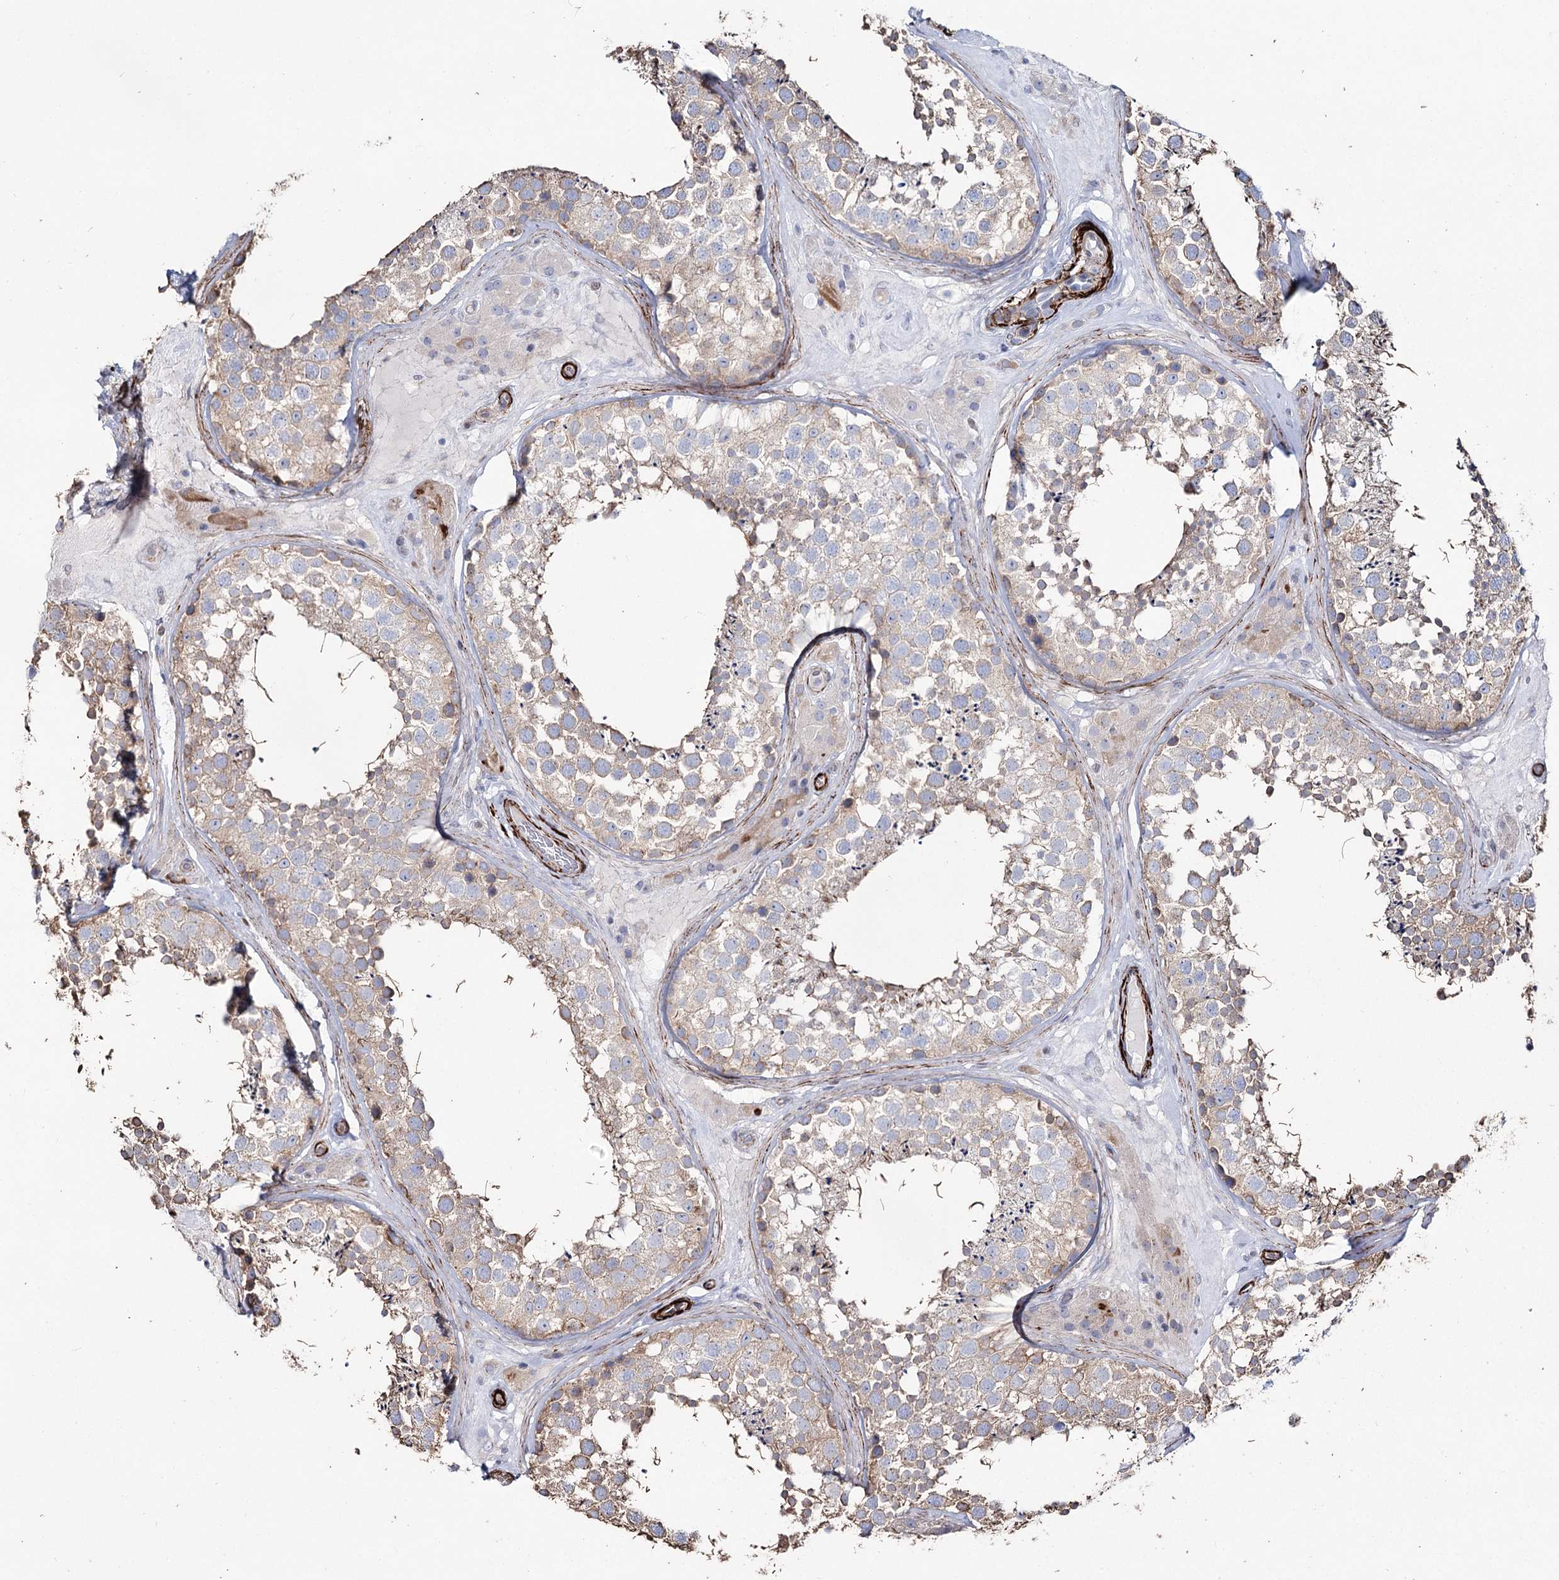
{"staining": {"intensity": "weak", "quantity": "25%-75%", "location": "cytoplasmic/membranous"}, "tissue": "testis", "cell_type": "Cells in seminiferous ducts", "image_type": "normal", "snomed": [{"axis": "morphology", "description": "Normal tissue, NOS"}, {"axis": "topography", "description": "Testis"}], "caption": "Protein positivity by immunohistochemistry (IHC) reveals weak cytoplasmic/membranous positivity in about 25%-75% of cells in seminiferous ducts in unremarkable testis.", "gene": "SUMF1", "patient": {"sex": "male", "age": 46}}